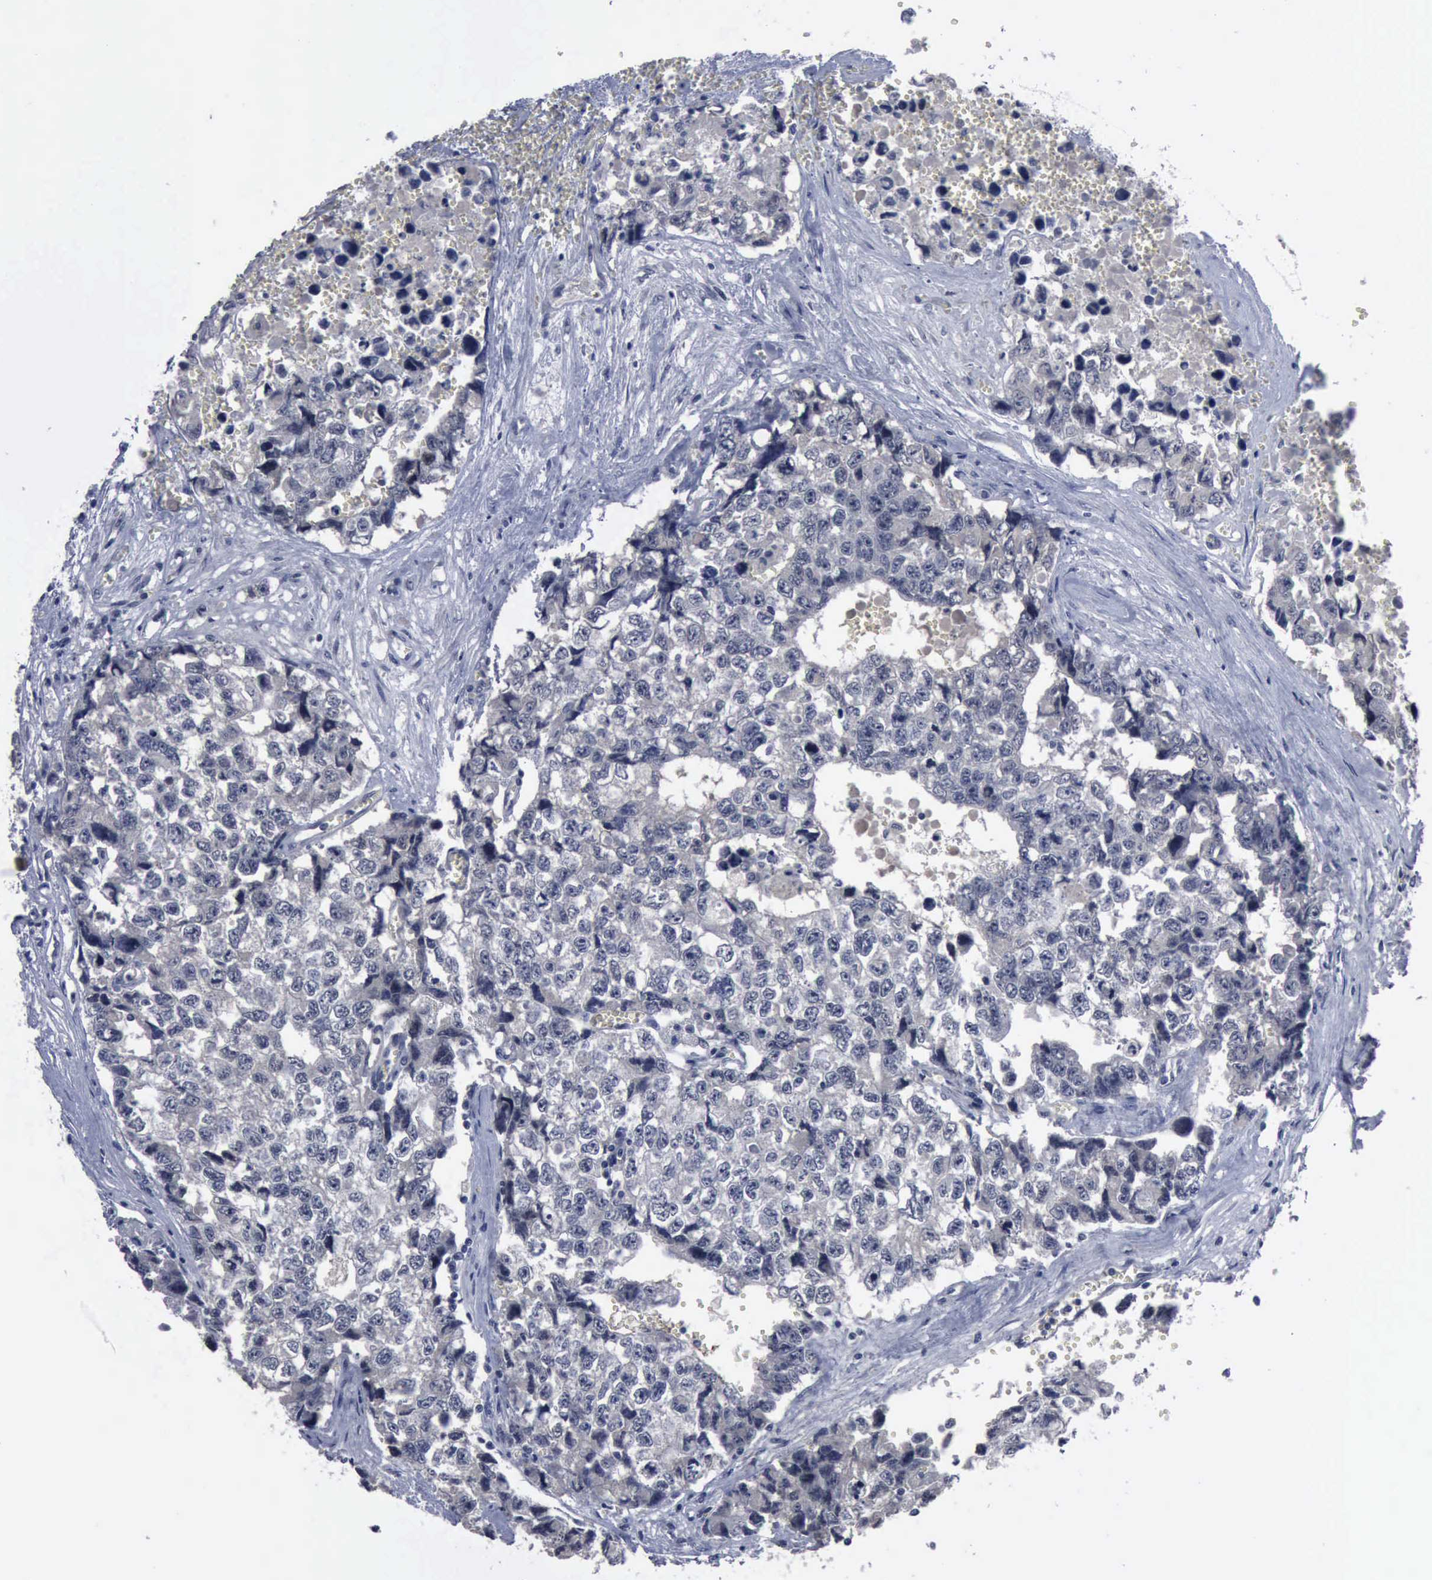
{"staining": {"intensity": "negative", "quantity": "none", "location": "none"}, "tissue": "testis cancer", "cell_type": "Tumor cells", "image_type": "cancer", "snomed": [{"axis": "morphology", "description": "Carcinoma, Embryonal, NOS"}, {"axis": "topography", "description": "Testis"}], "caption": "Testis embryonal carcinoma was stained to show a protein in brown. There is no significant positivity in tumor cells.", "gene": "MYO18B", "patient": {"sex": "male", "age": 31}}